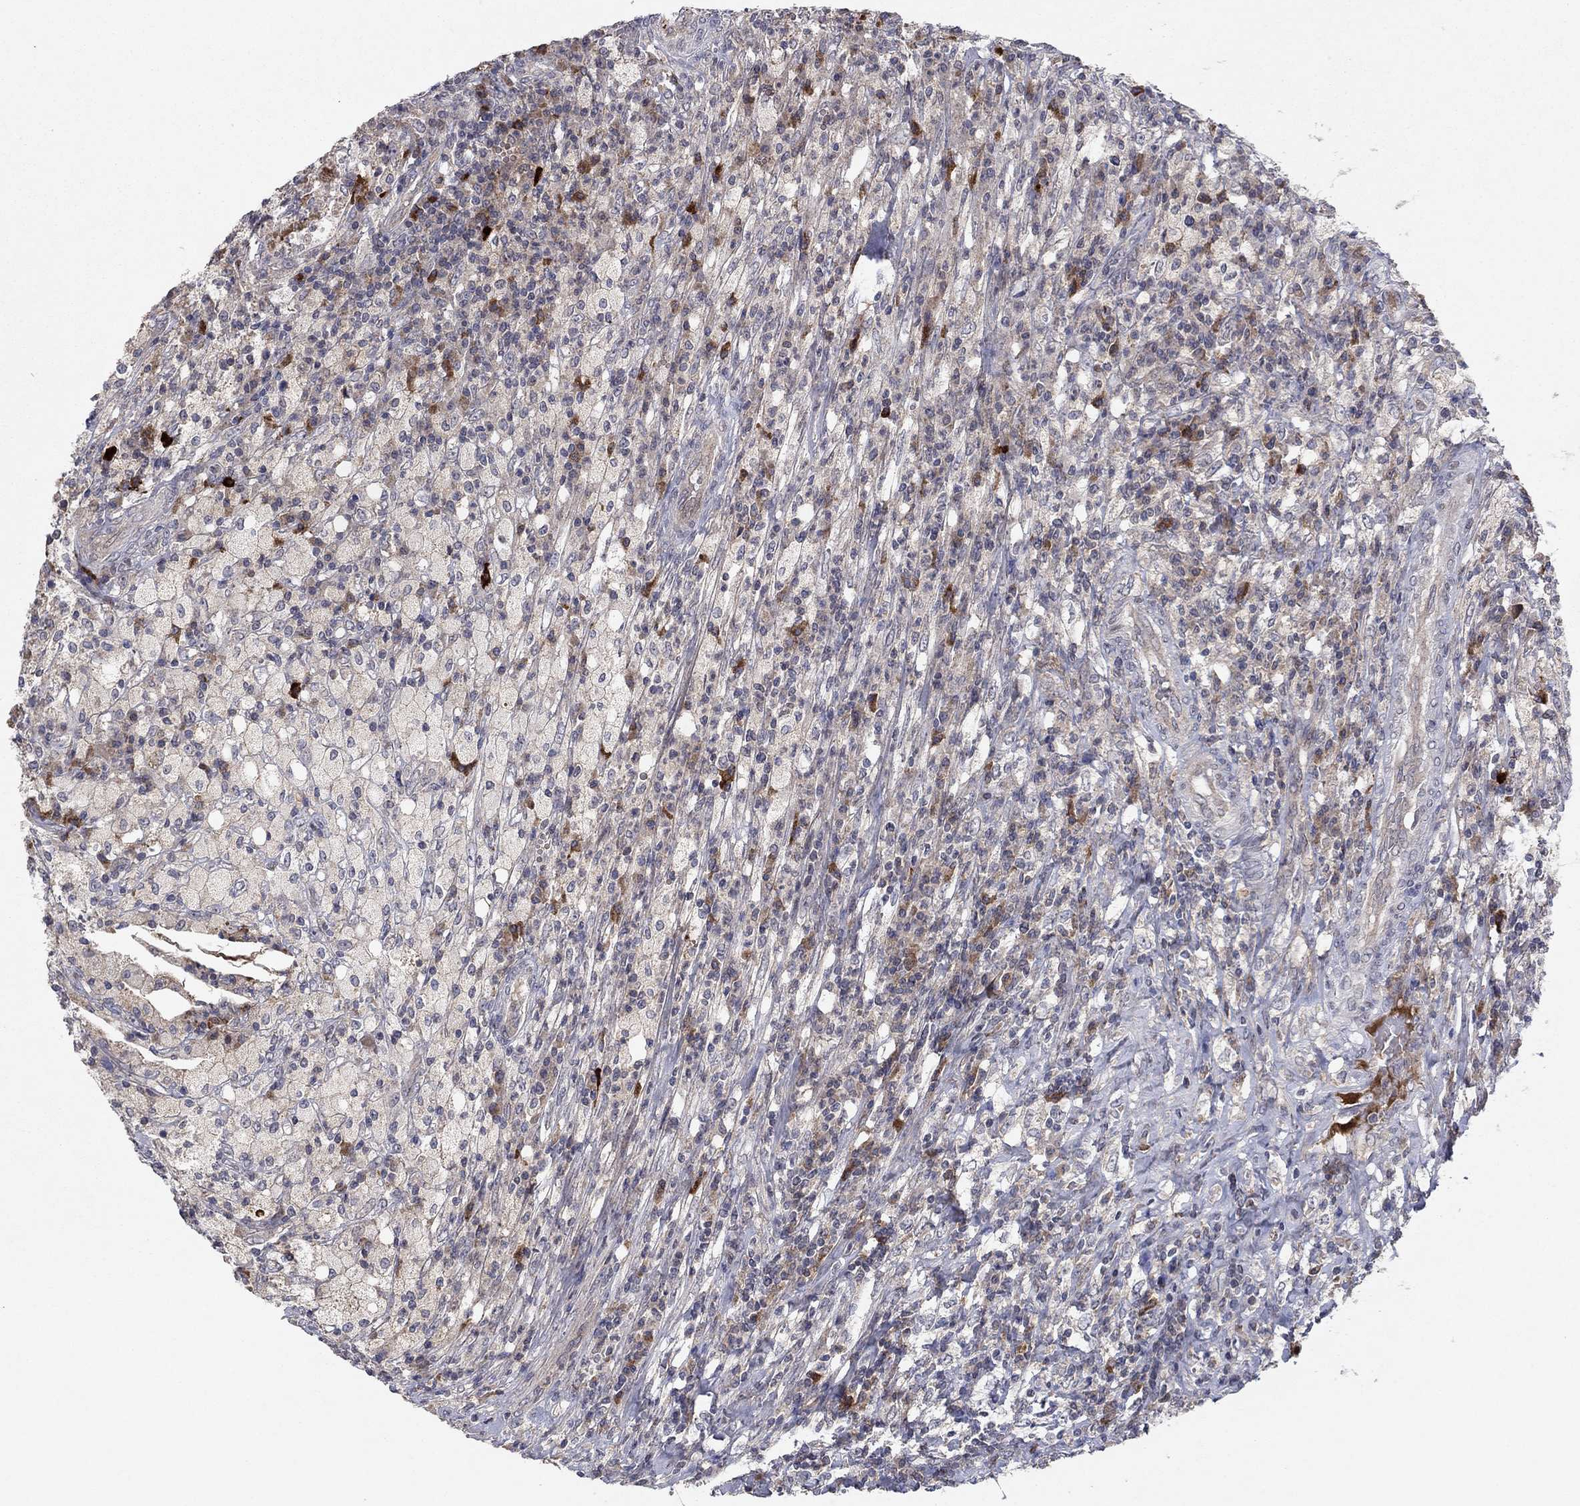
{"staining": {"intensity": "negative", "quantity": "none", "location": "none"}, "tissue": "testis cancer", "cell_type": "Tumor cells", "image_type": "cancer", "snomed": [{"axis": "morphology", "description": "Necrosis, NOS"}, {"axis": "morphology", "description": "Carcinoma, Embryonal, NOS"}, {"axis": "topography", "description": "Testis"}], "caption": "Tumor cells show no significant protein positivity in testis cancer.", "gene": "IL4", "patient": {"sex": "male", "age": 19}}